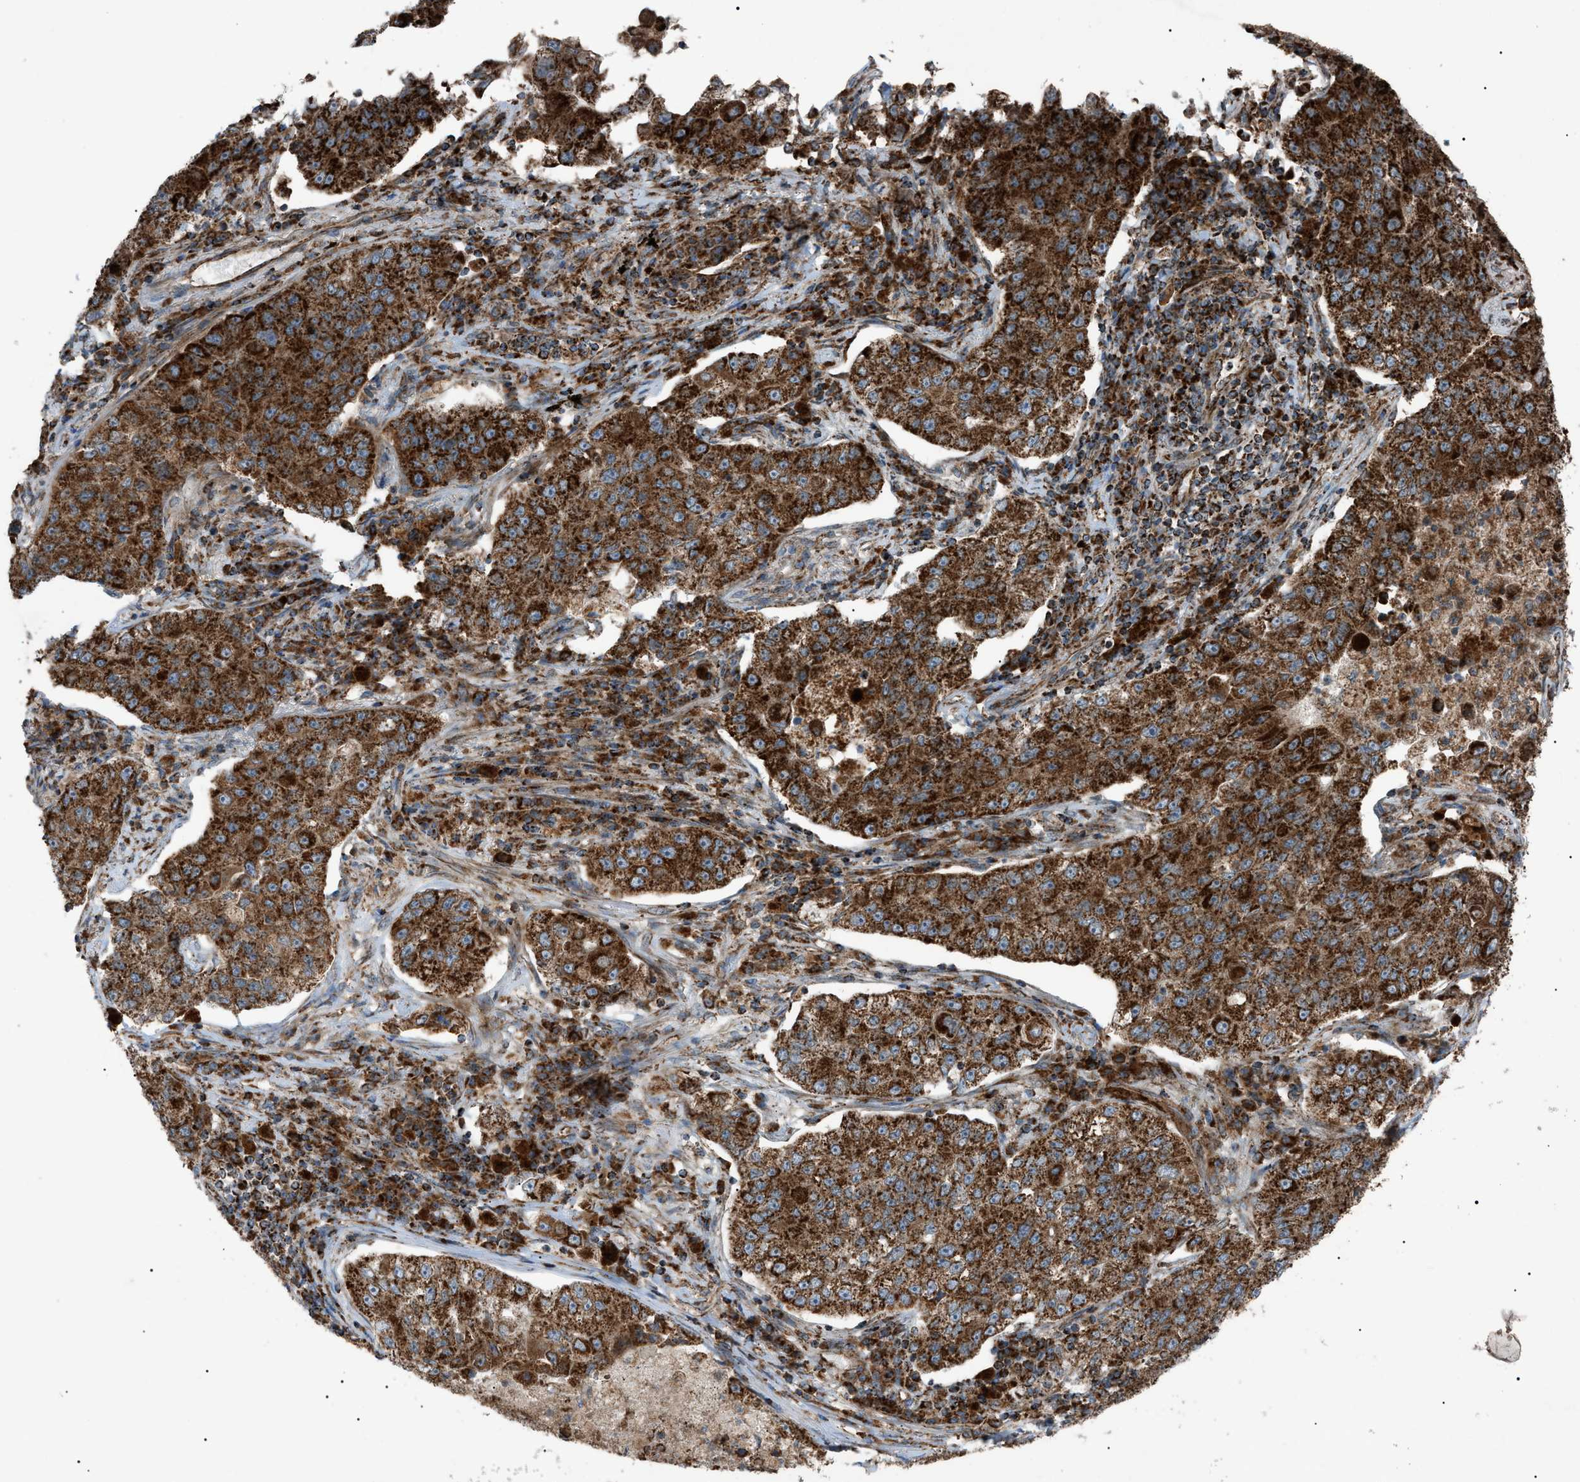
{"staining": {"intensity": "strong", "quantity": ">75%", "location": "cytoplasmic/membranous"}, "tissue": "lung cancer", "cell_type": "Tumor cells", "image_type": "cancer", "snomed": [{"axis": "morphology", "description": "Adenocarcinoma, NOS"}, {"axis": "topography", "description": "Lung"}], "caption": "Protein staining of lung adenocarcinoma tissue demonstrates strong cytoplasmic/membranous positivity in approximately >75% of tumor cells.", "gene": "C1GALT1C1", "patient": {"sex": "male", "age": 49}}